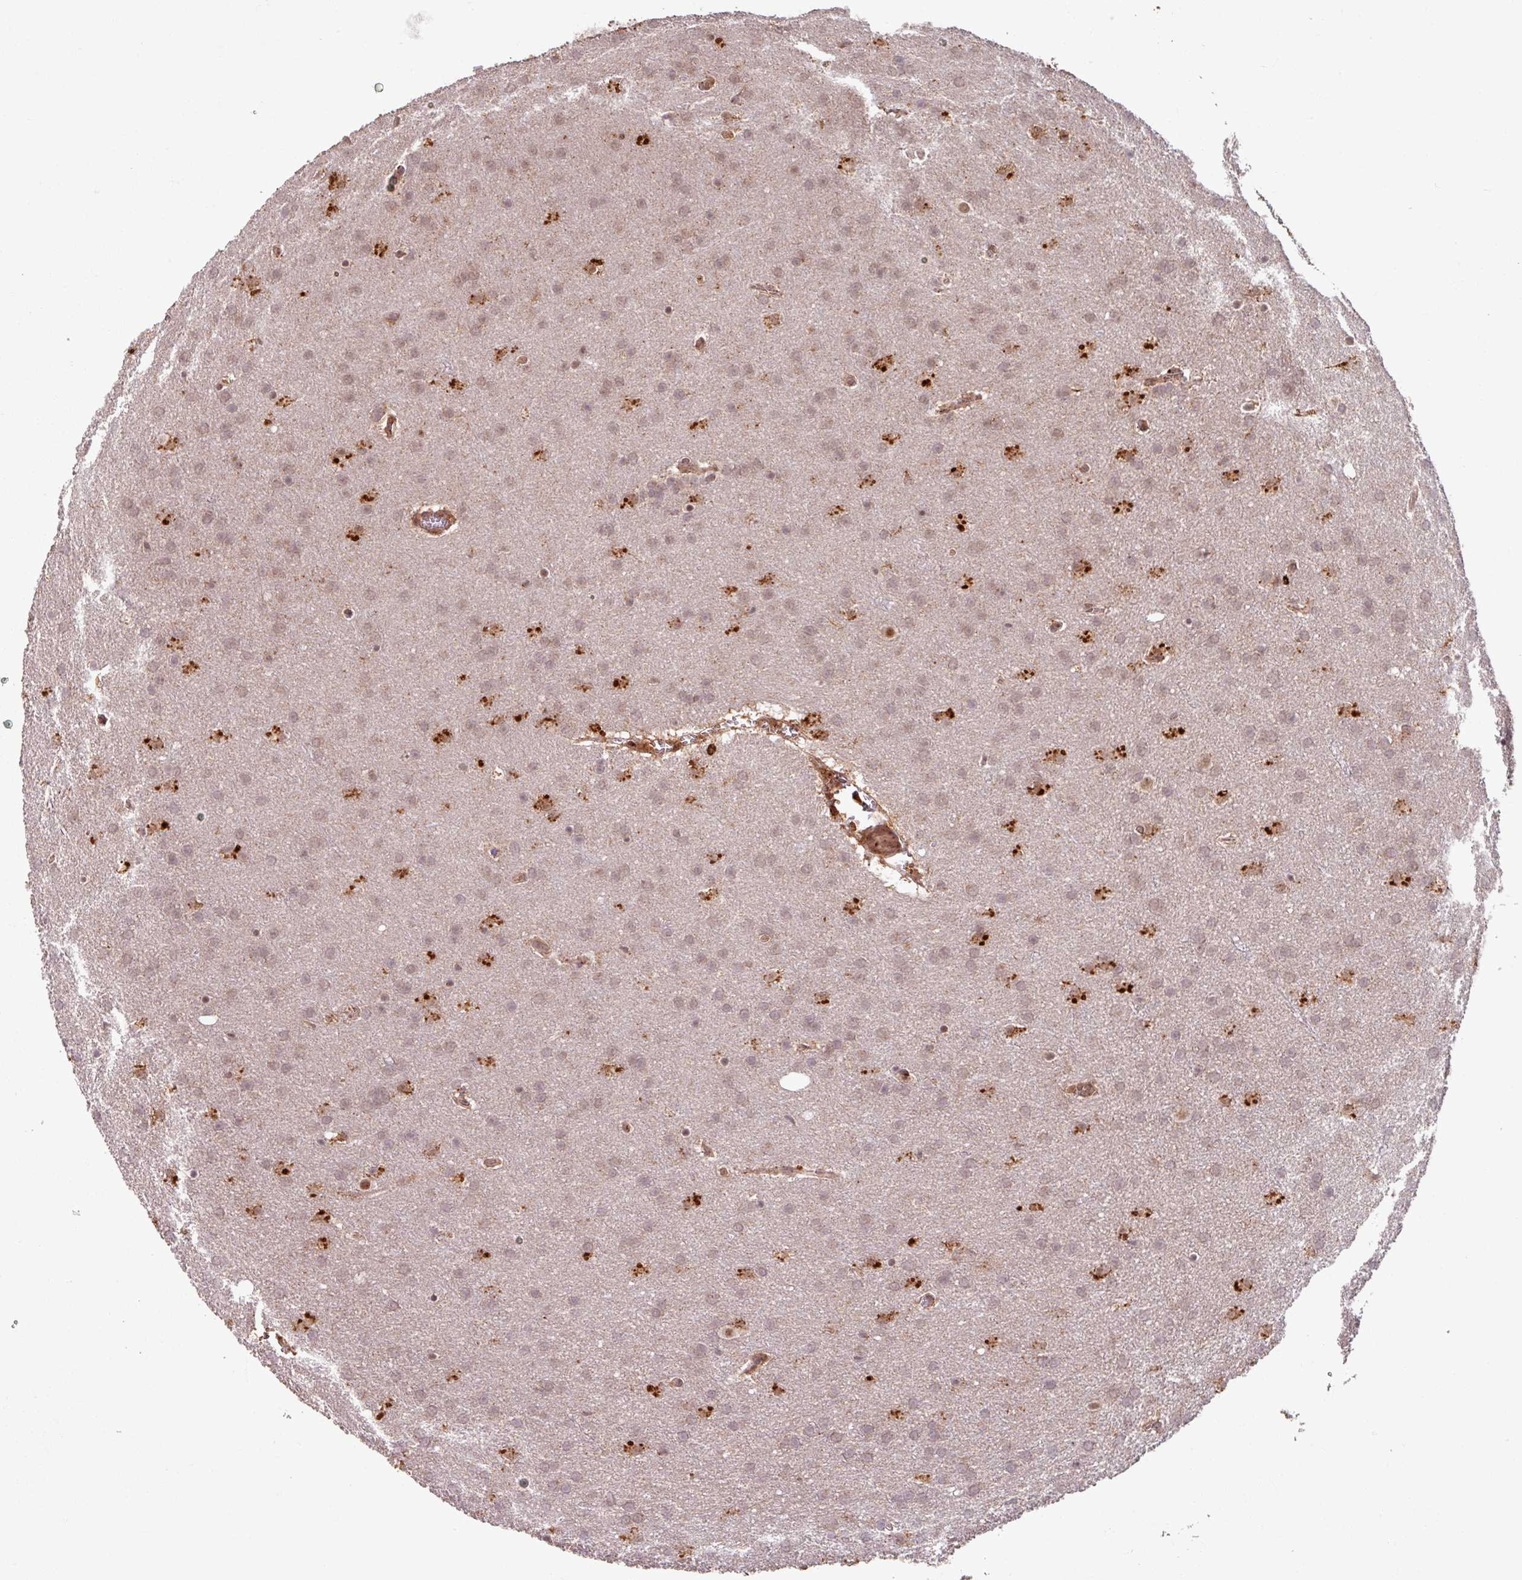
{"staining": {"intensity": "weak", "quantity": ">75%", "location": "nuclear"}, "tissue": "glioma", "cell_type": "Tumor cells", "image_type": "cancer", "snomed": [{"axis": "morphology", "description": "Glioma, malignant, Low grade"}, {"axis": "topography", "description": "Brain"}], "caption": "Immunohistochemistry image of neoplastic tissue: glioma stained using immunohistochemistry (IHC) reveals low levels of weak protein expression localized specifically in the nuclear of tumor cells, appearing as a nuclear brown color.", "gene": "OR6B1", "patient": {"sex": "female", "age": 32}}